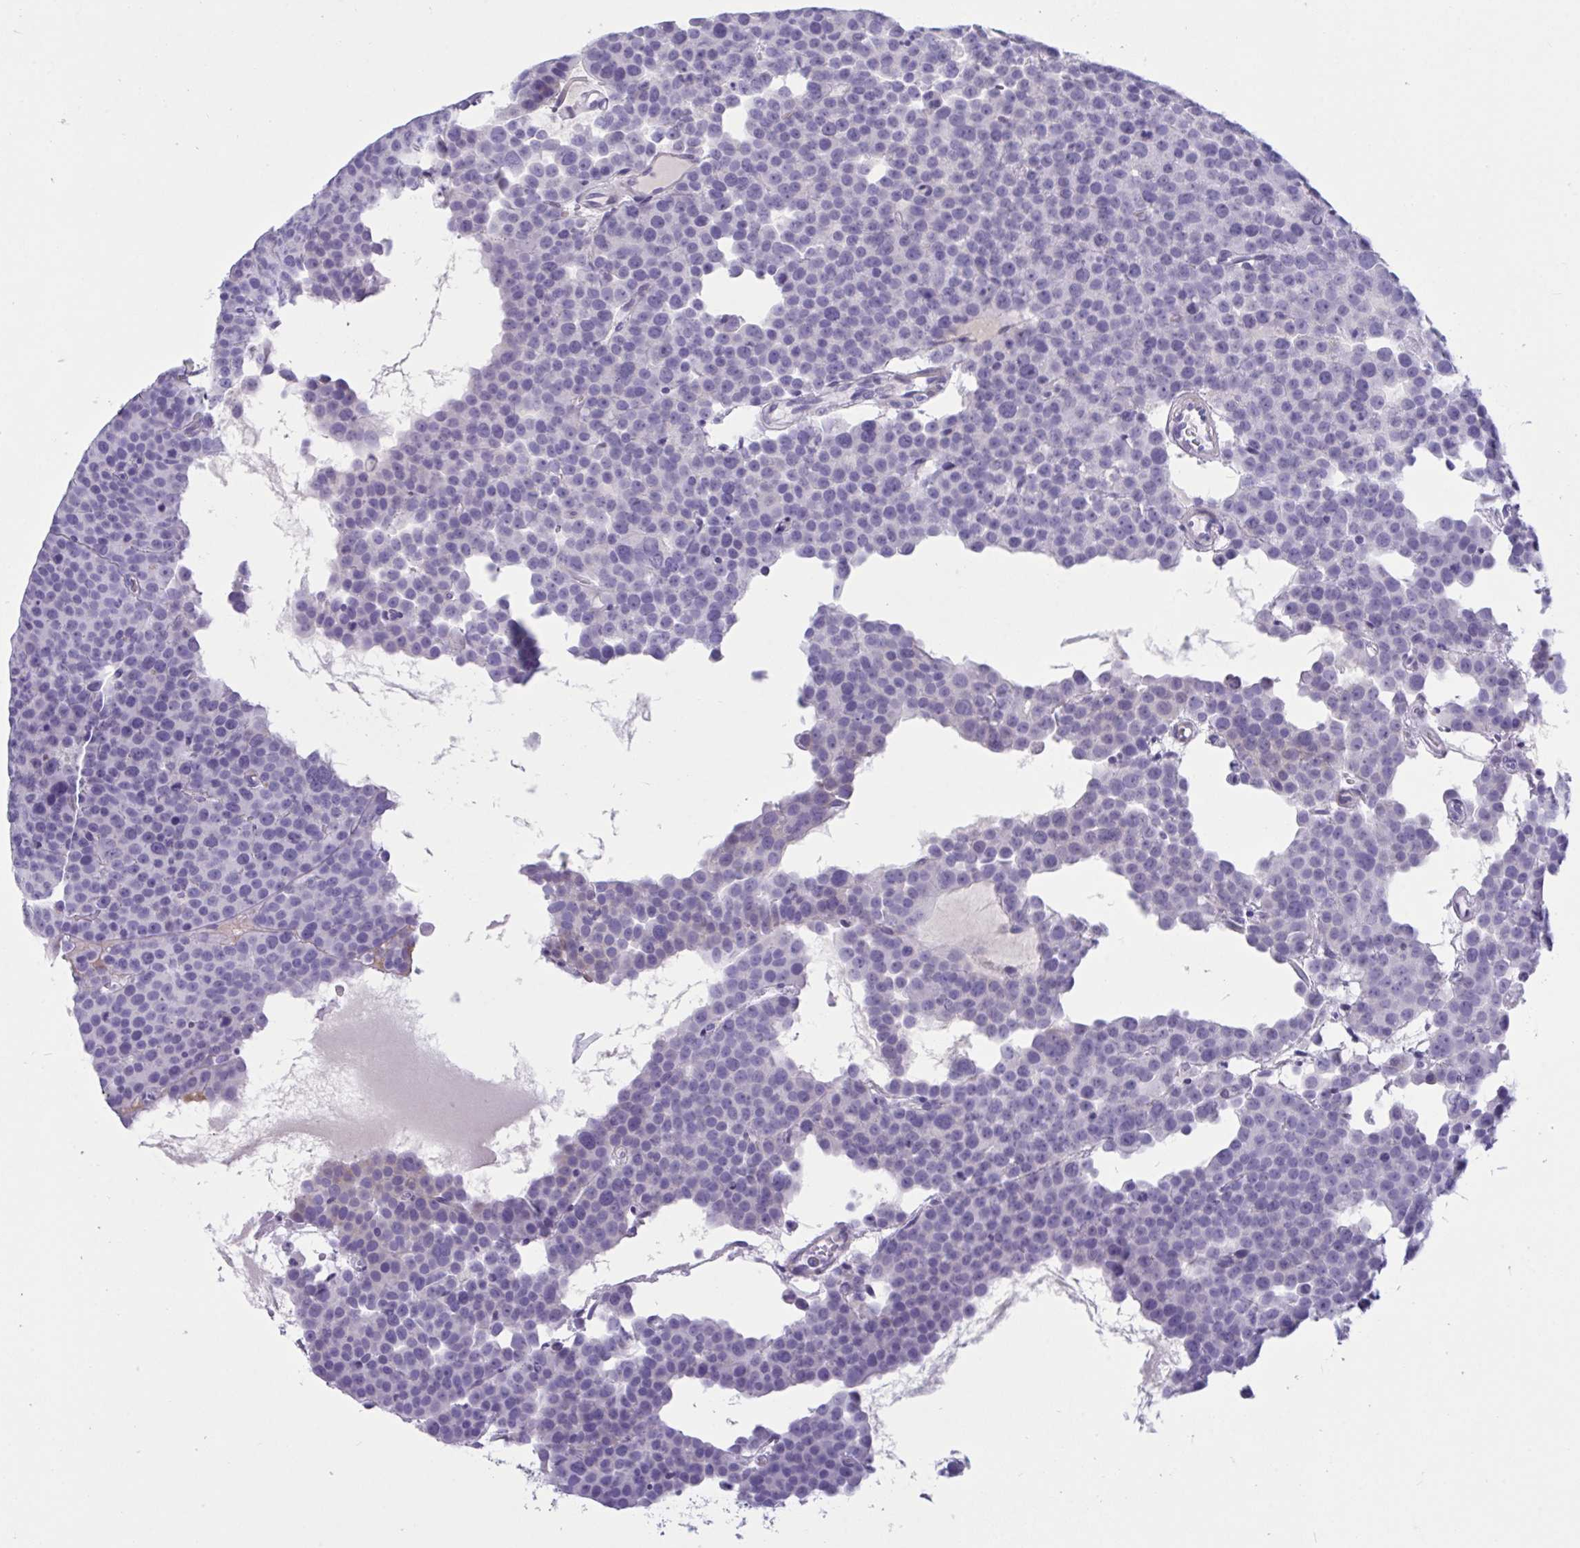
{"staining": {"intensity": "negative", "quantity": "none", "location": "none"}, "tissue": "testis cancer", "cell_type": "Tumor cells", "image_type": "cancer", "snomed": [{"axis": "morphology", "description": "Seminoma, NOS"}, {"axis": "topography", "description": "Testis"}], "caption": "Tumor cells show no significant protein expression in testis cancer (seminoma).", "gene": "OXLD1", "patient": {"sex": "male", "age": 71}}